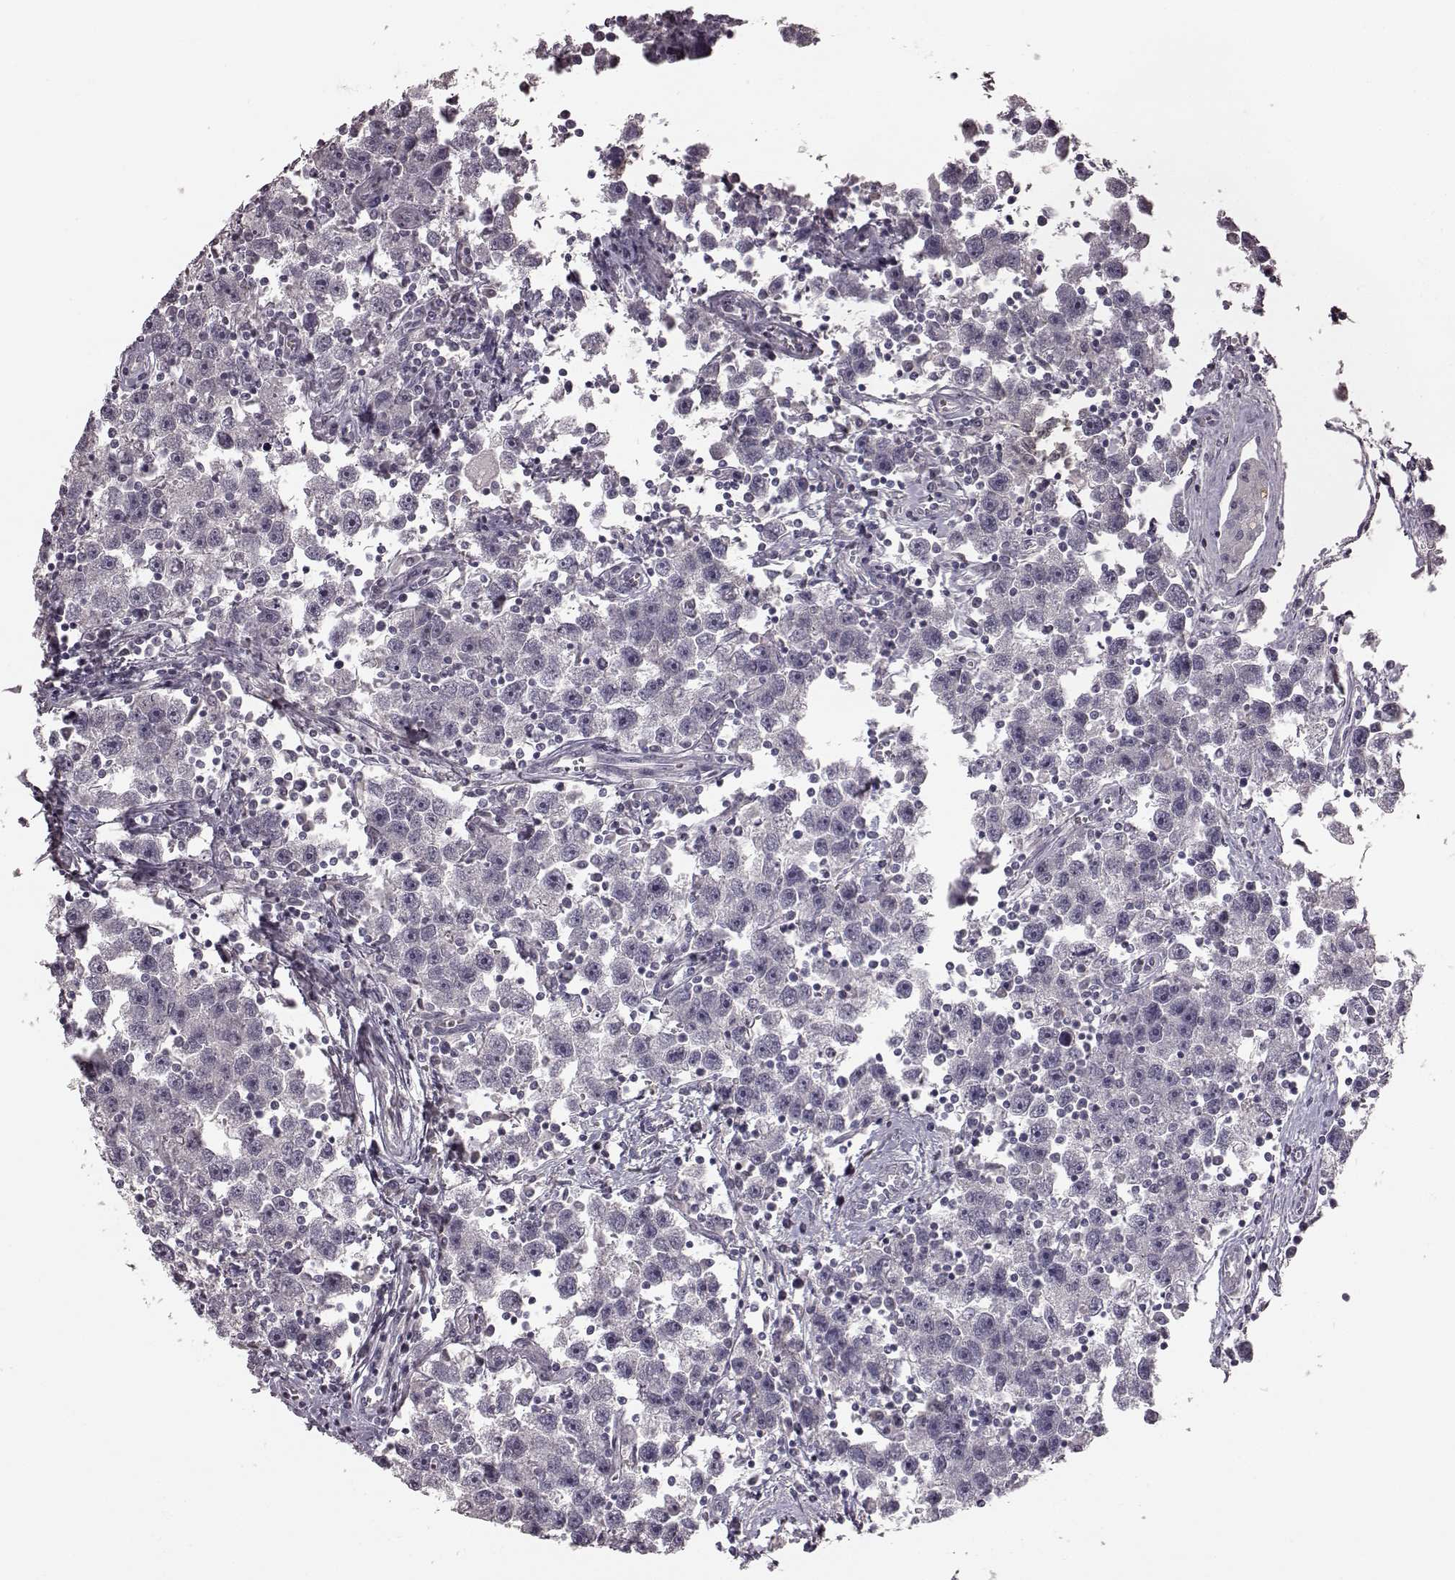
{"staining": {"intensity": "negative", "quantity": "none", "location": "none"}, "tissue": "testis cancer", "cell_type": "Tumor cells", "image_type": "cancer", "snomed": [{"axis": "morphology", "description": "Seminoma, NOS"}, {"axis": "topography", "description": "Testis"}], "caption": "The micrograph shows no significant expression in tumor cells of testis cancer (seminoma).", "gene": "MIA", "patient": {"sex": "male", "age": 30}}